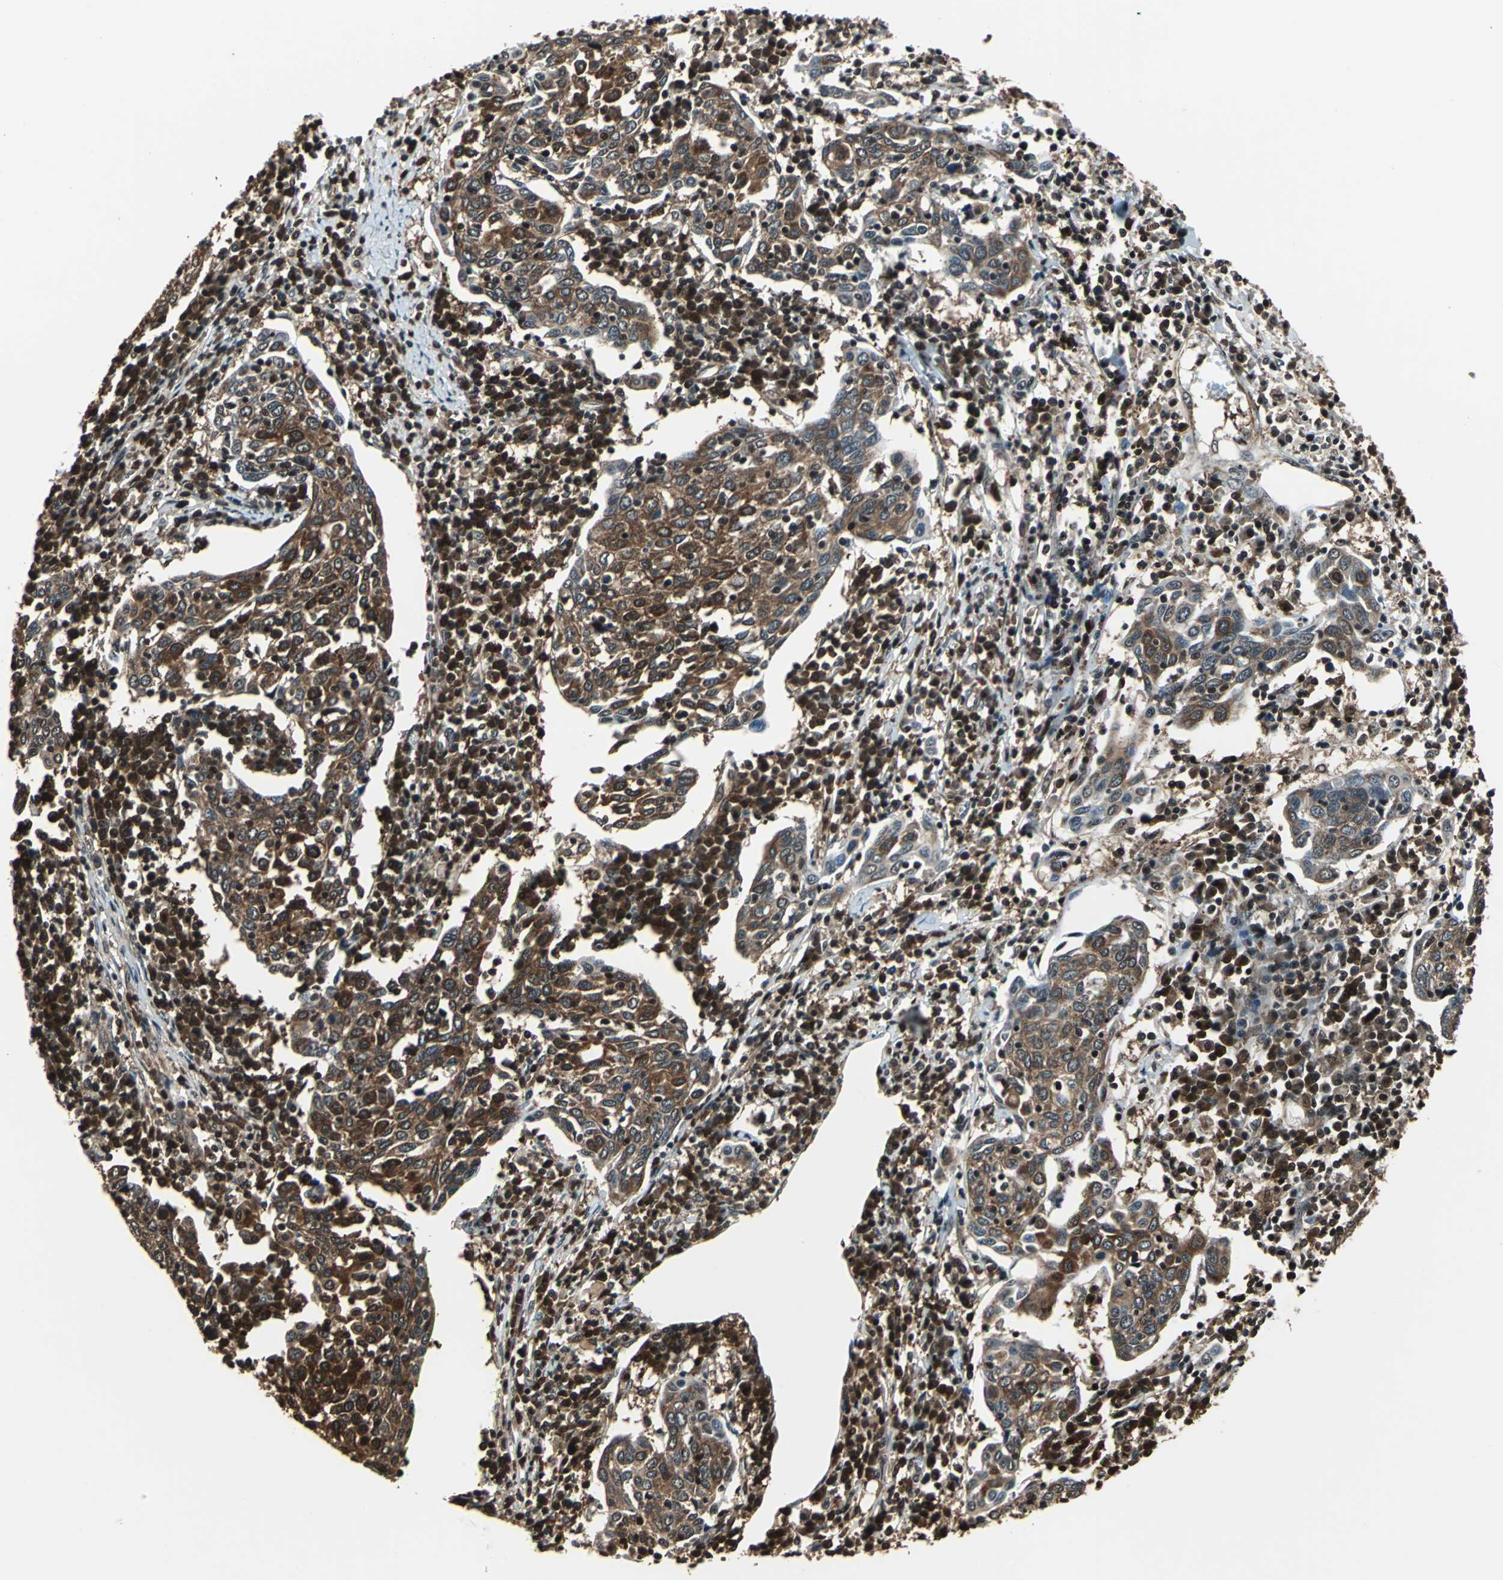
{"staining": {"intensity": "strong", "quantity": ">75%", "location": "cytoplasmic/membranous,nuclear"}, "tissue": "cervical cancer", "cell_type": "Tumor cells", "image_type": "cancer", "snomed": [{"axis": "morphology", "description": "Squamous cell carcinoma, NOS"}, {"axis": "topography", "description": "Cervix"}], "caption": "An IHC histopathology image of tumor tissue is shown. Protein staining in brown highlights strong cytoplasmic/membranous and nuclear positivity in cervical cancer (squamous cell carcinoma) within tumor cells.", "gene": "PSME1", "patient": {"sex": "female", "age": 40}}